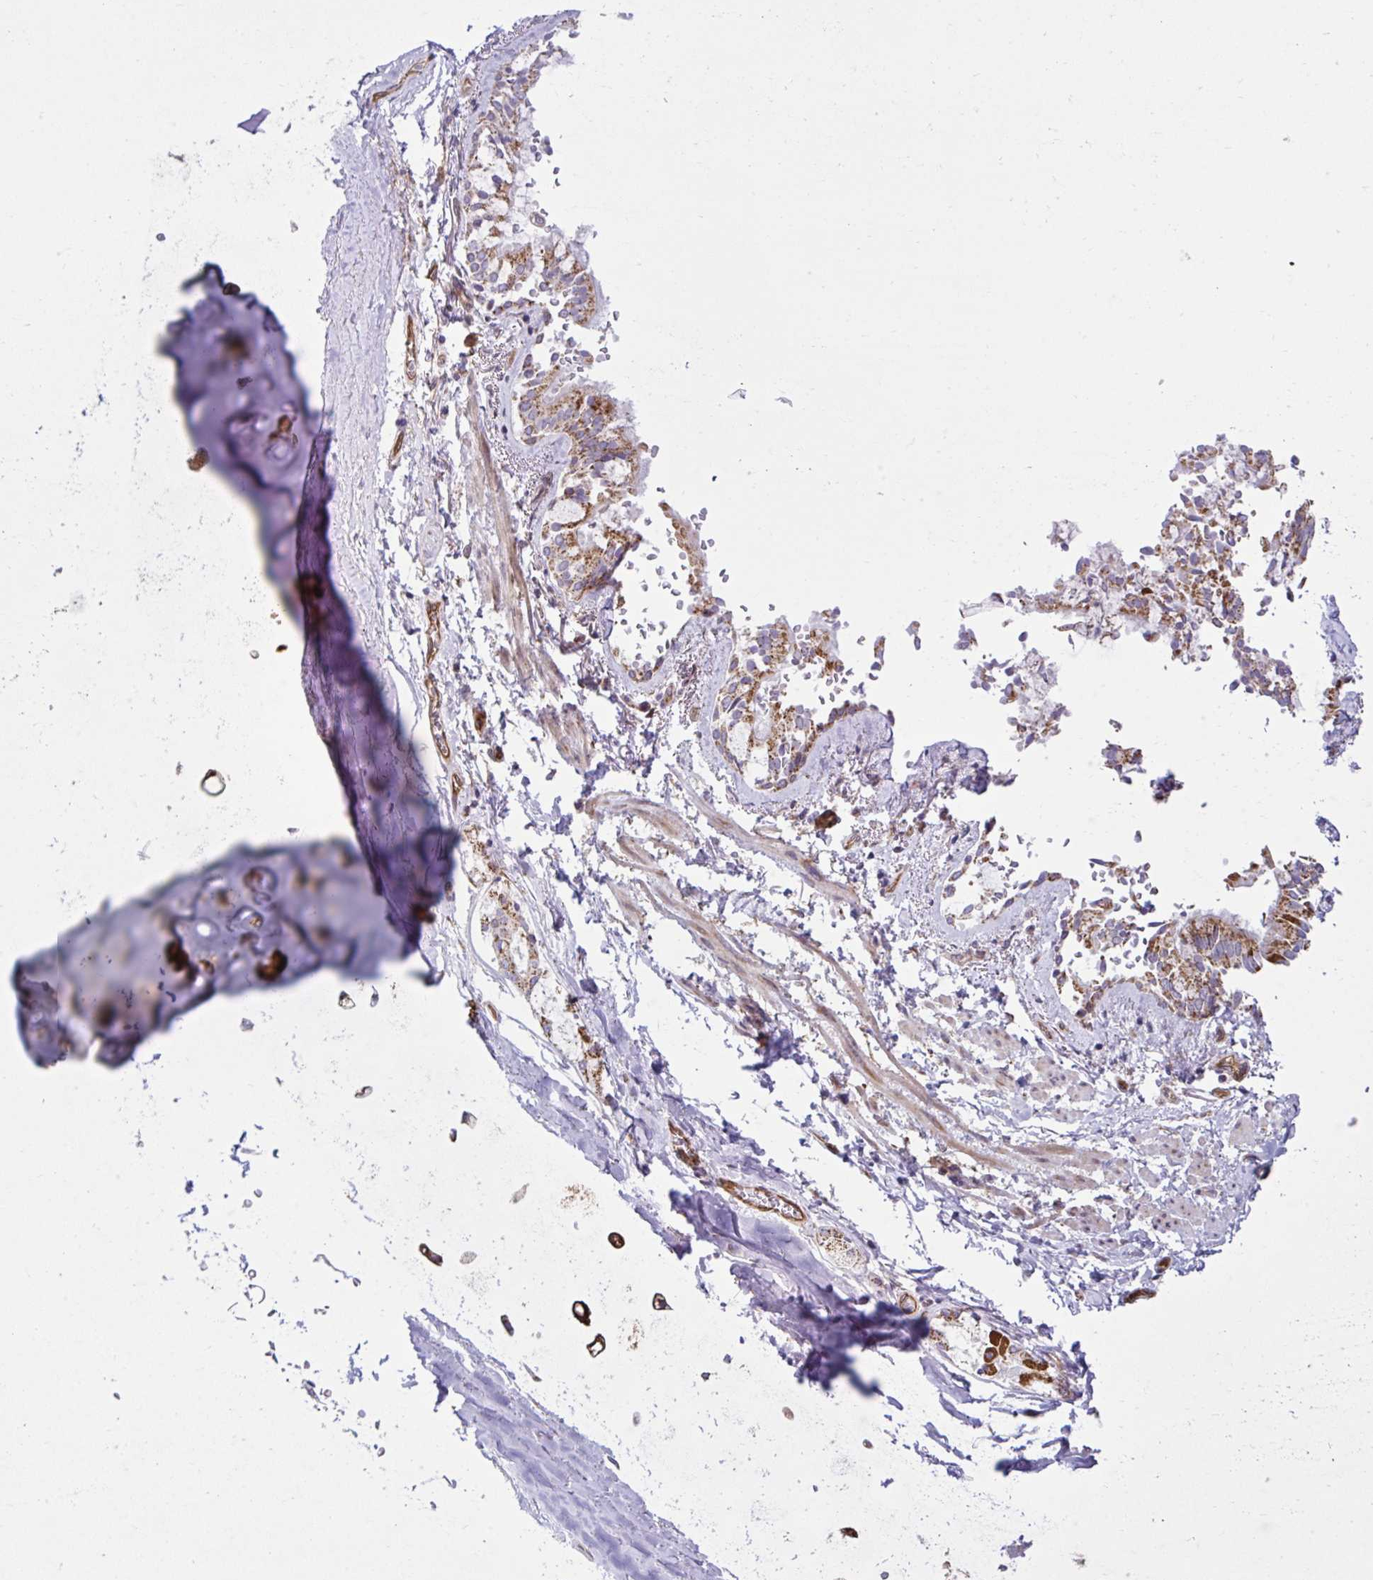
{"staining": {"intensity": "moderate", "quantity": ">75%", "location": "cytoplasmic/membranous"}, "tissue": "soft tissue", "cell_type": "Chondrocytes", "image_type": "normal", "snomed": [{"axis": "morphology", "description": "Normal tissue, NOS"}, {"axis": "topography", "description": "Cartilage tissue"}, {"axis": "topography", "description": "Bronchus"}, {"axis": "topography", "description": "Peripheral nerve tissue"}], "caption": "Moderate cytoplasmic/membranous protein staining is present in about >75% of chondrocytes in soft tissue. (Brightfield microscopy of DAB IHC at high magnification).", "gene": "LIMS1", "patient": {"sex": "male", "age": 67}}